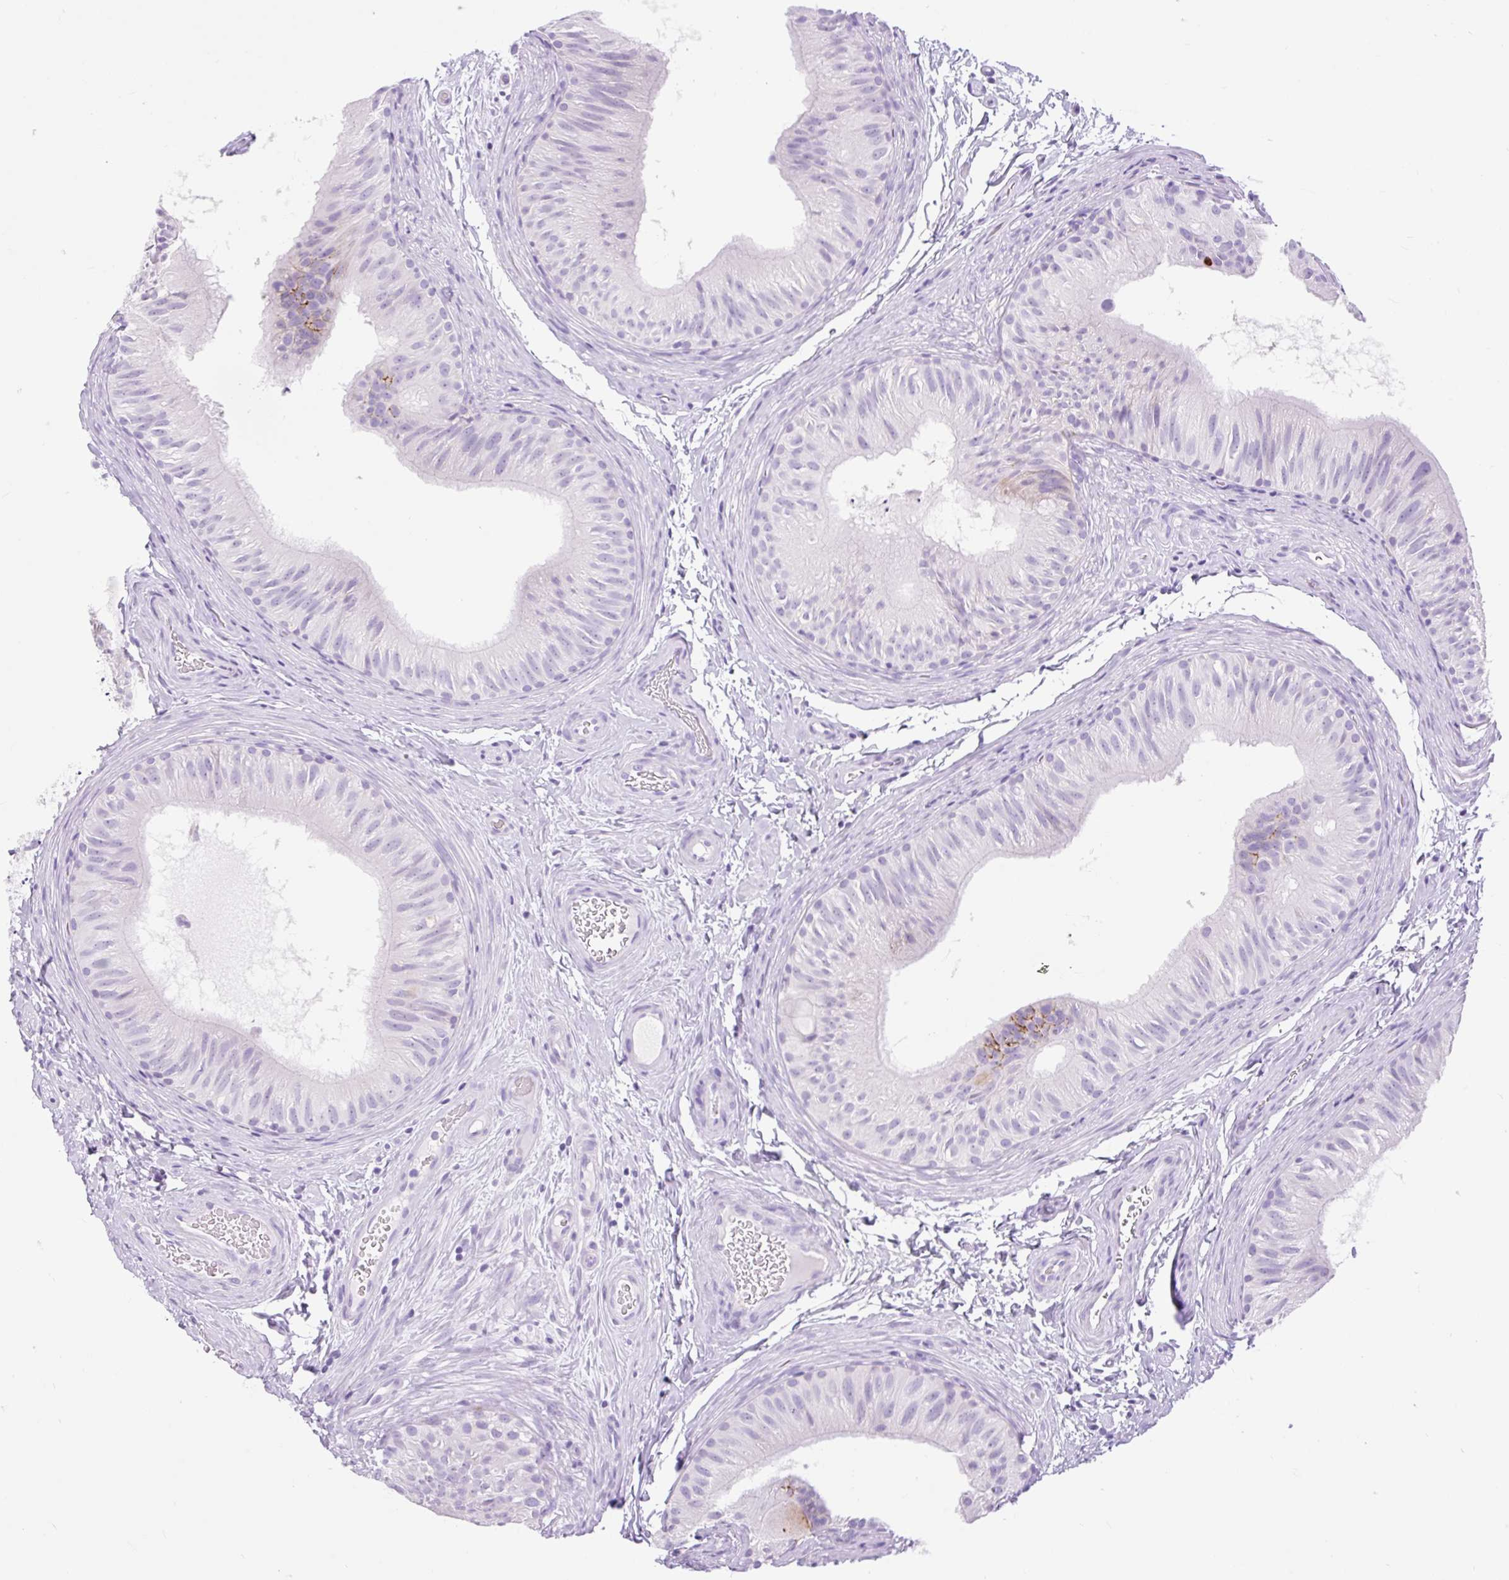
{"staining": {"intensity": "negative", "quantity": "none", "location": "none"}, "tissue": "epididymis", "cell_type": "Glandular cells", "image_type": "normal", "snomed": [{"axis": "morphology", "description": "Normal tissue, NOS"}, {"axis": "topography", "description": "Epididymis"}], "caption": "The immunohistochemistry (IHC) histopathology image has no significant expression in glandular cells of epididymis.", "gene": "SLC25A40", "patient": {"sex": "male", "age": 24}}